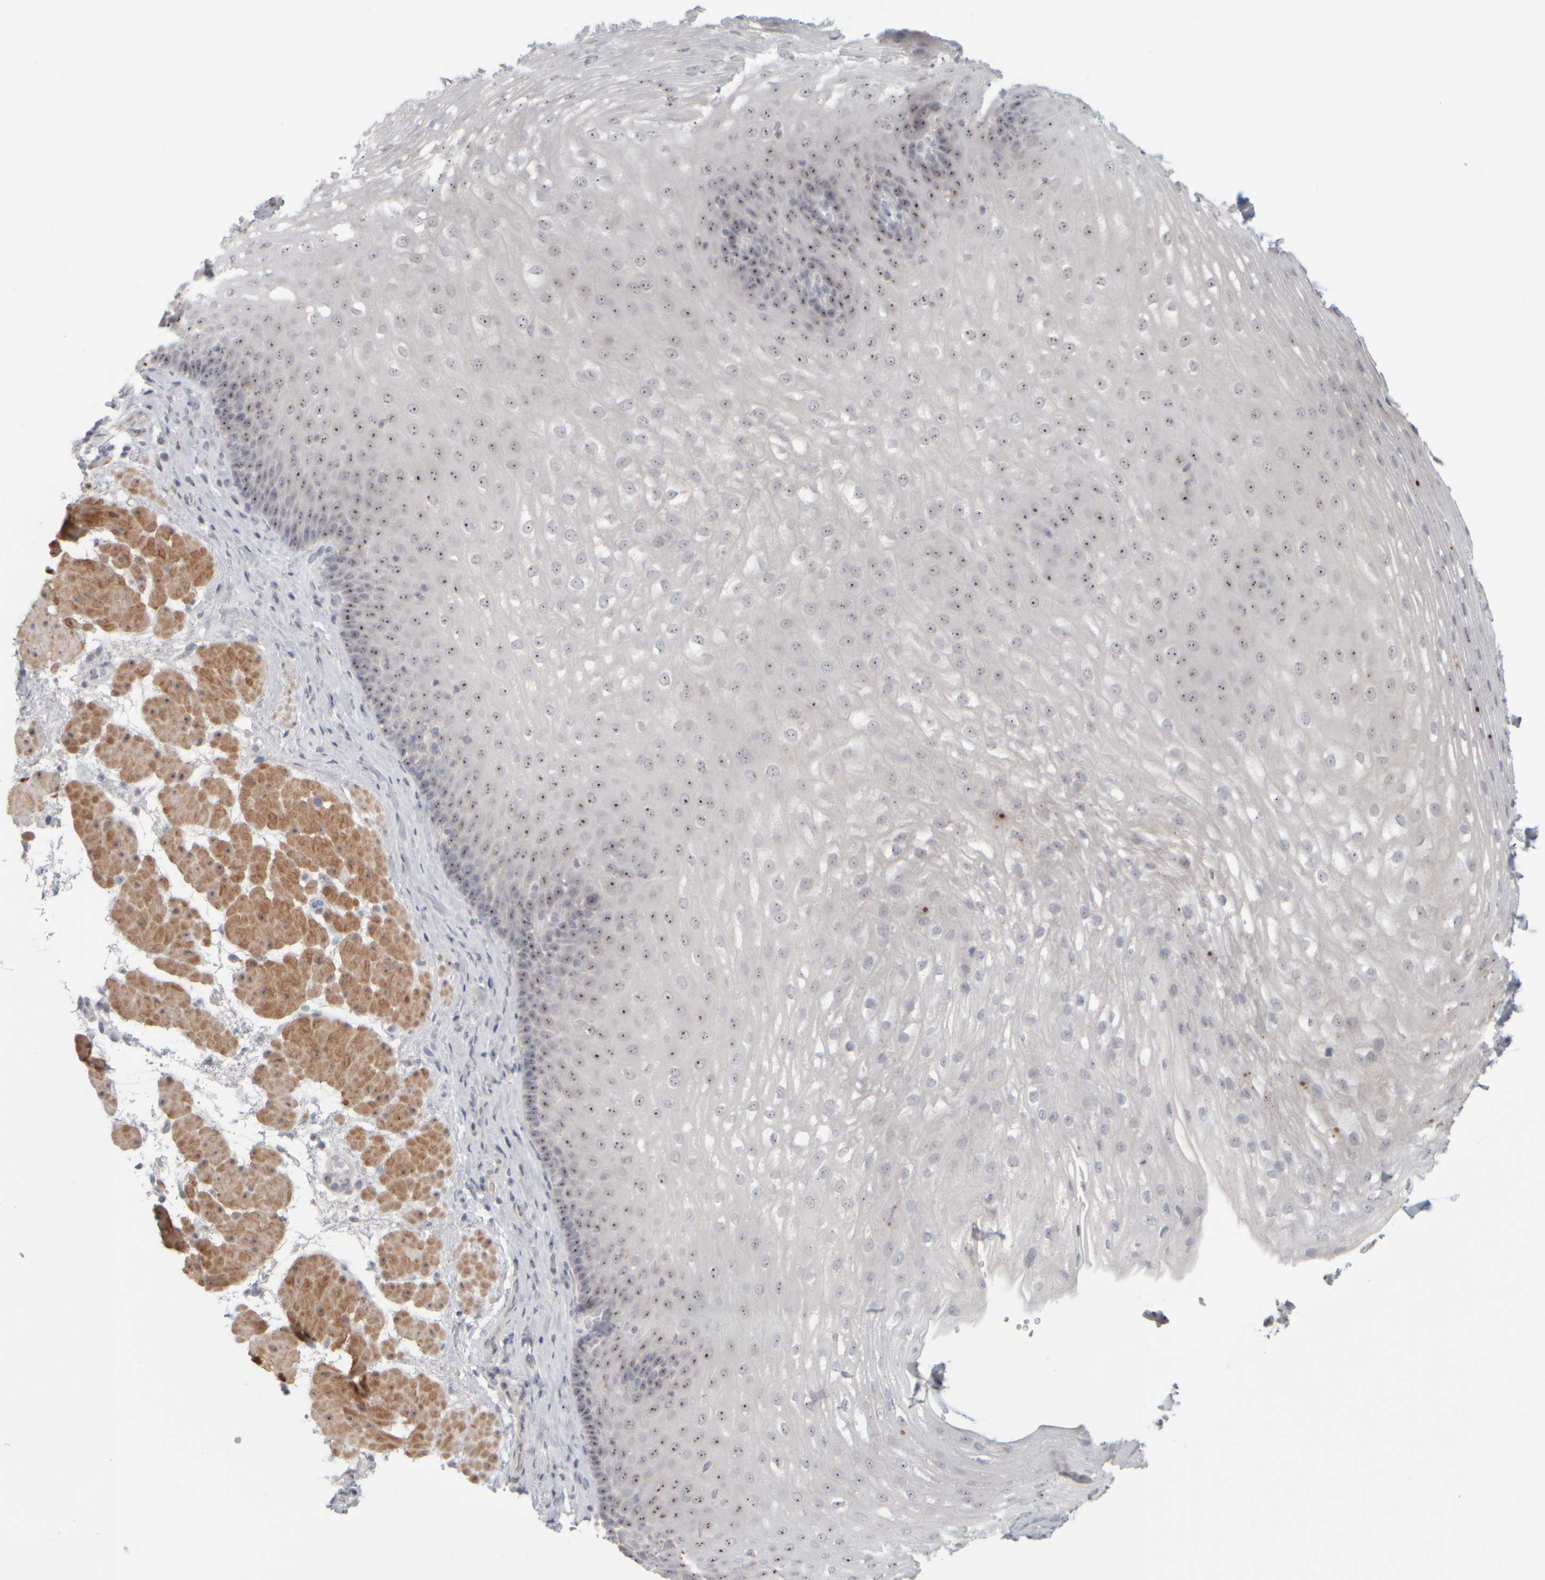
{"staining": {"intensity": "moderate", "quantity": "25%-75%", "location": "nuclear"}, "tissue": "esophagus", "cell_type": "Squamous epithelial cells", "image_type": "normal", "snomed": [{"axis": "morphology", "description": "Normal tissue, NOS"}, {"axis": "topography", "description": "Esophagus"}], "caption": "DAB (3,3'-diaminobenzidine) immunohistochemical staining of normal esophagus shows moderate nuclear protein staining in about 25%-75% of squamous epithelial cells. Nuclei are stained in blue.", "gene": "DCXR", "patient": {"sex": "female", "age": 66}}